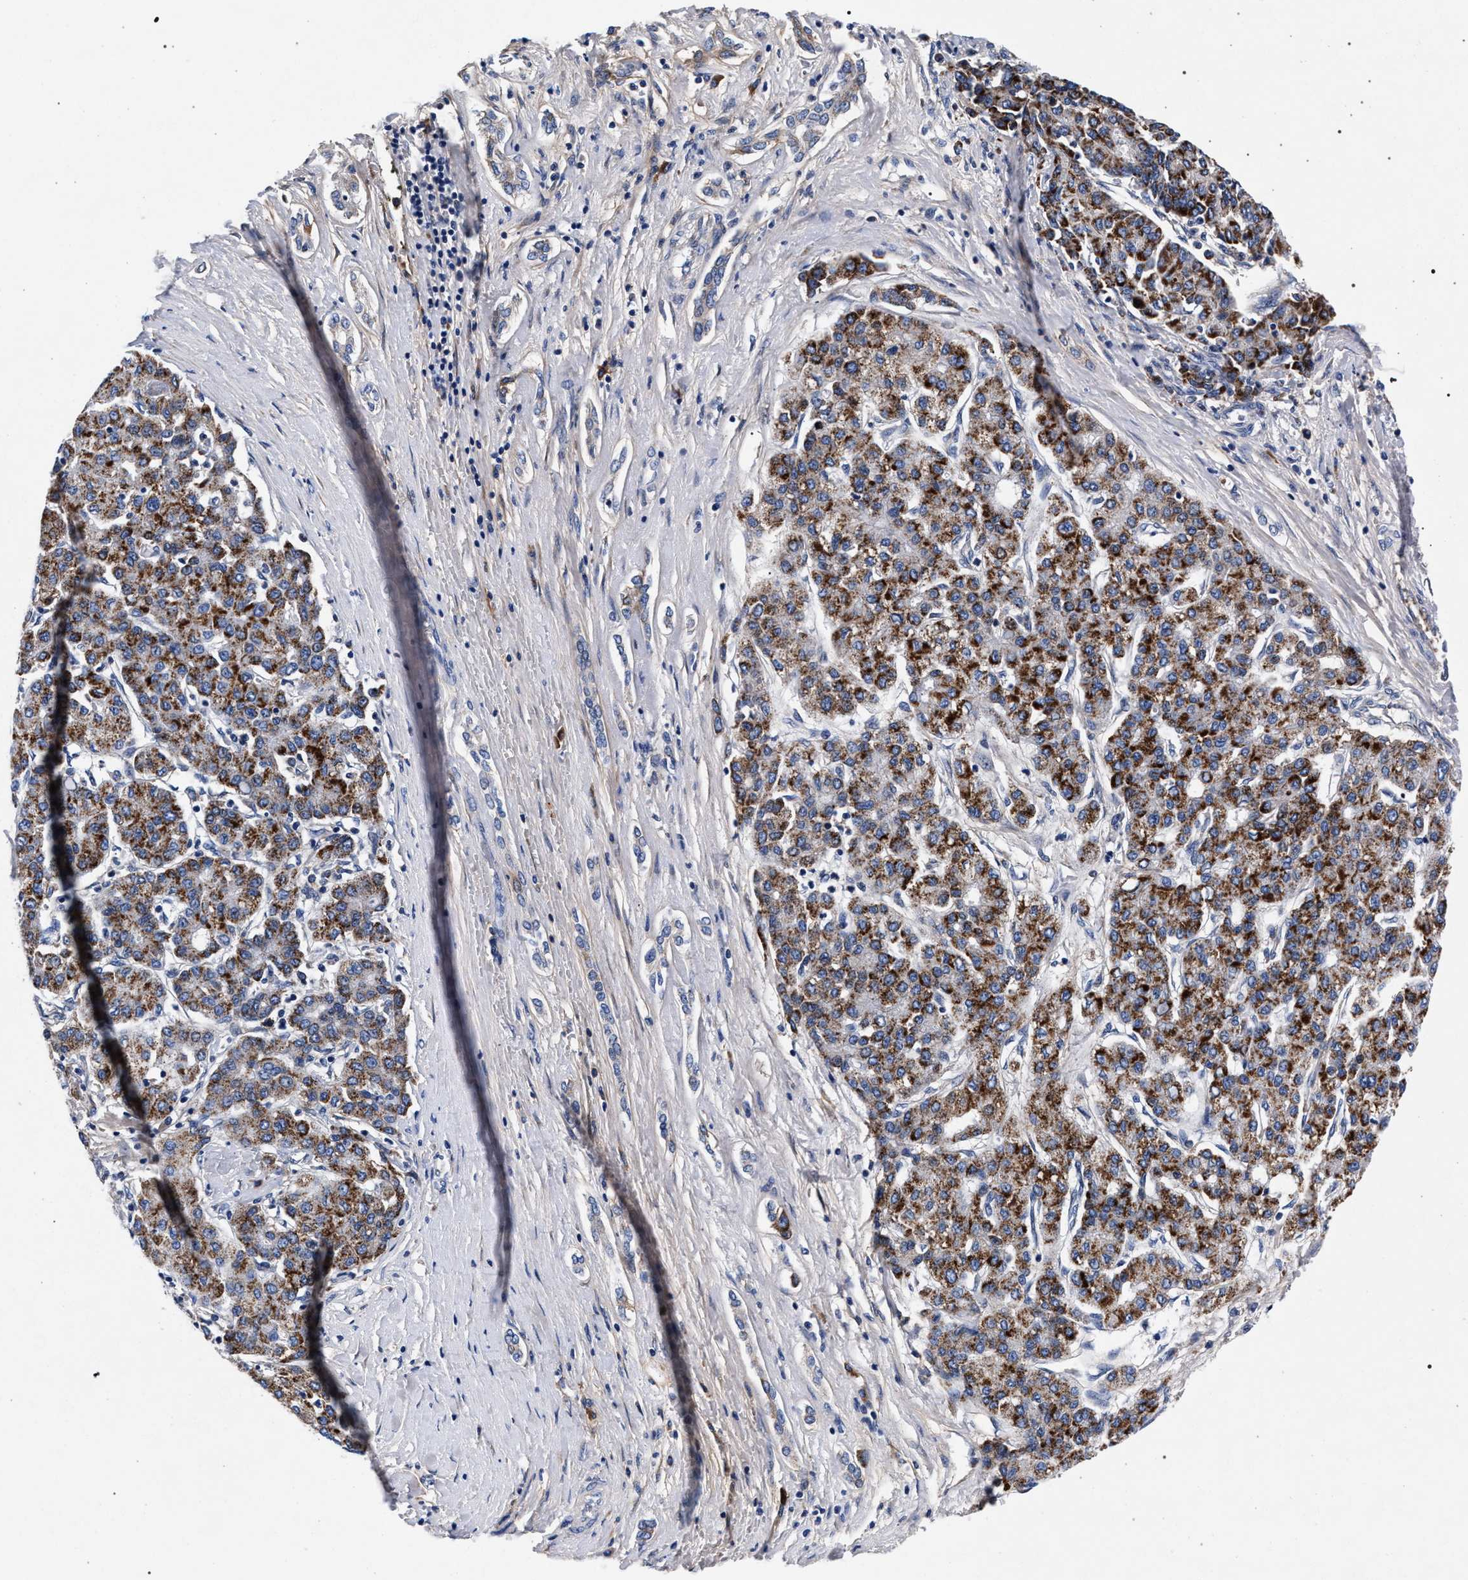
{"staining": {"intensity": "strong", "quantity": ">75%", "location": "cytoplasmic/membranous"}, "tissue": "liver cancer", "cell_type": "Tumor cells", "image_type": "cancer", "snomed": [{"axis": "morphology", "description": "Carcinoma, Hepatocellular, NOS"}, {"axis": "topography", "description": "Liver"}], "caption": "Human liver hepatocellular carcinoma stained for a protein (brown) exhibits strong cytoplasmic/membranous positive staining in about >75% of tumor cells.", "gene": "ACOX1", "patient": {"sex": "male", "age": 65}}